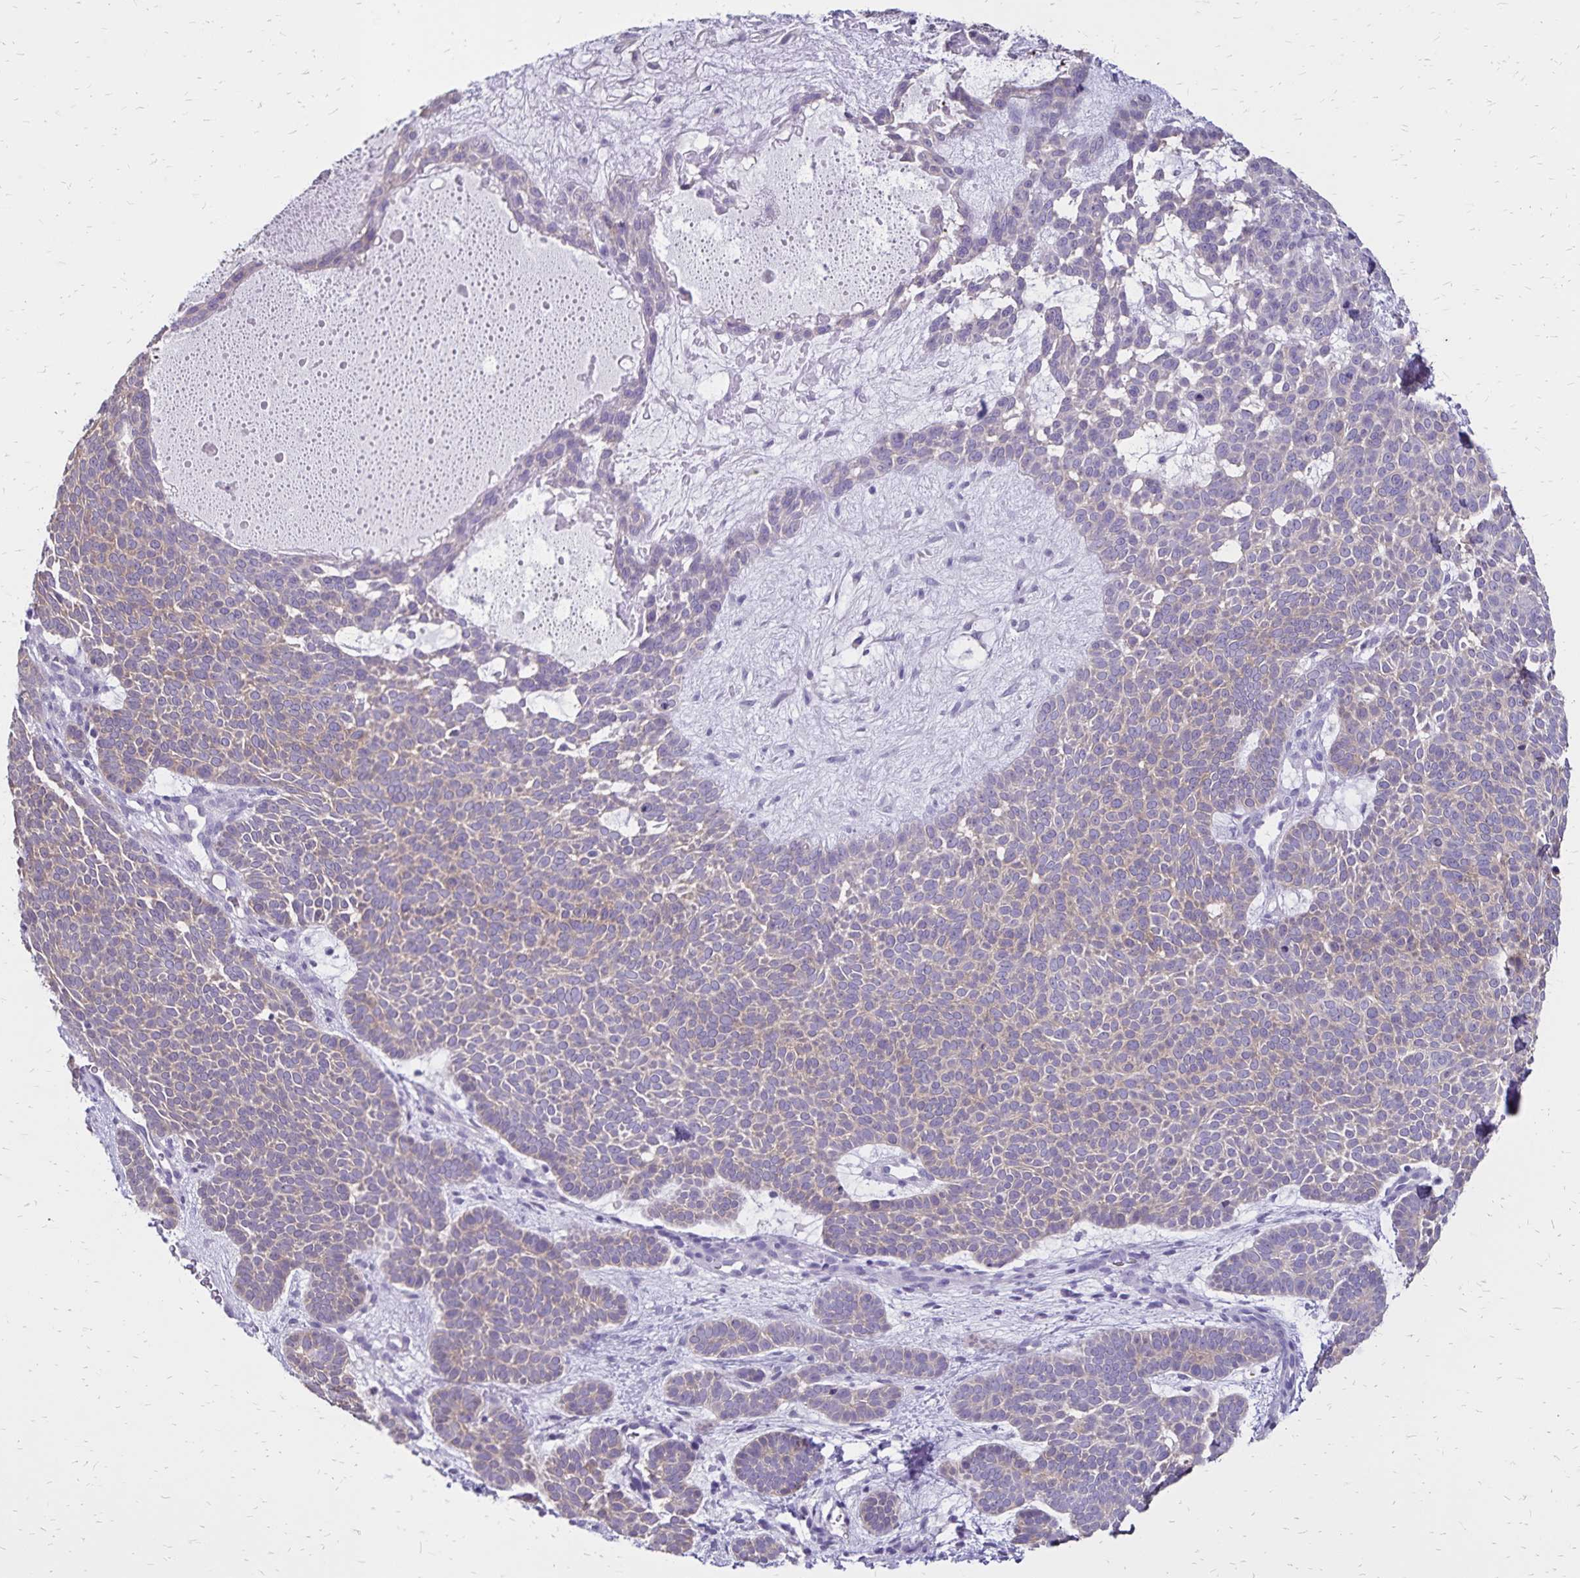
{"staining": {"intensity": "weak", "quantity": "<25%", "location": "cytoplasmic/membranous"}, "tissue": "skin cancer", "cell_type": "Tumor cells", "image_type": "cancer", "snomed": [{"axis": "morphology", "description": "Basal cell carcinoma"}, {"axis": "topography", "description": "Skin"}], "caption": "This is an immunohistochemistry photomicrograph of skin basal cell carcinoma. There is no staining in tumor cells.", "gene": "SH3GL3", "patient": {"sex": "female", "age": 82}}